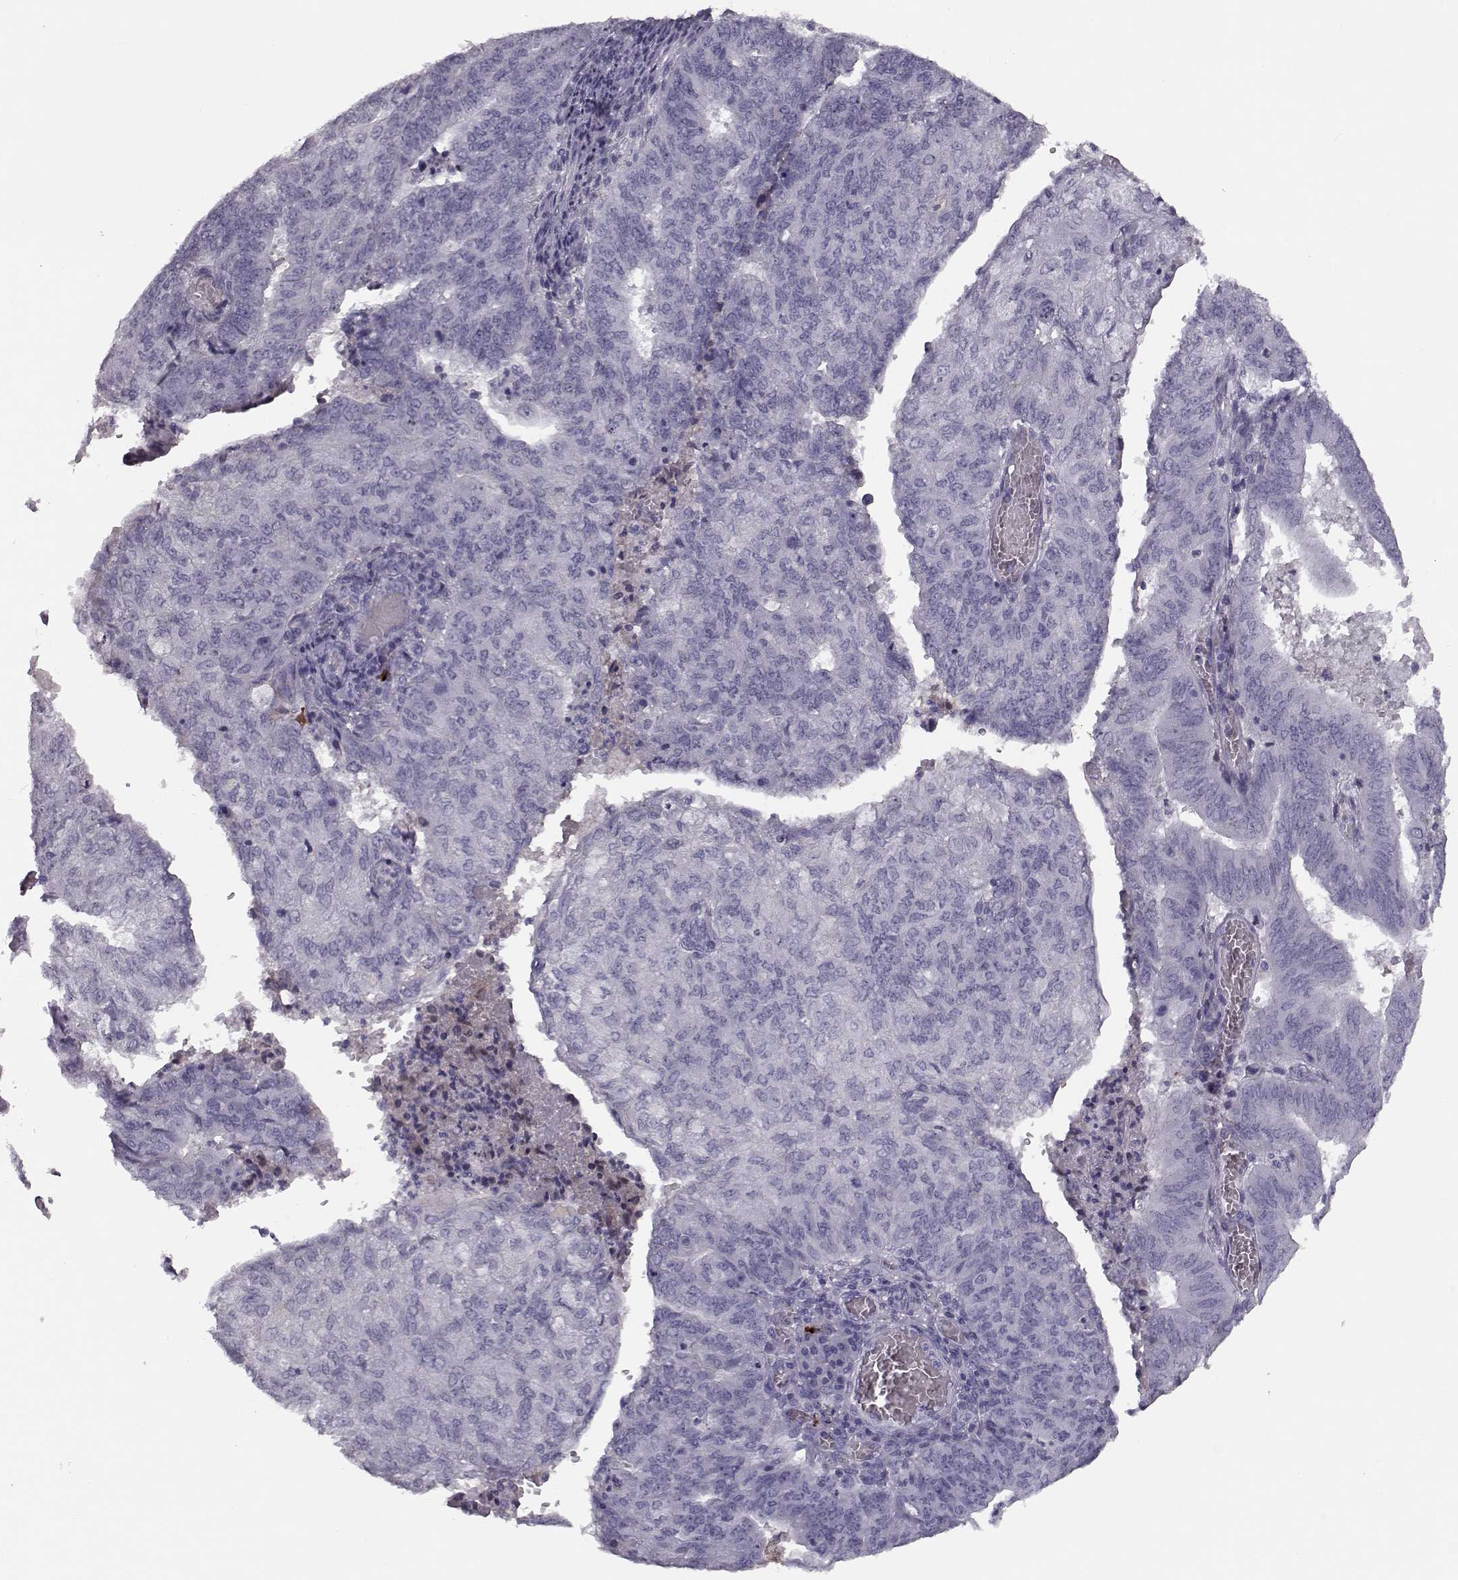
{"staining": {"intensity": "negative", "quantity": "none", "location": "none"}, "tissue": "endometrial cancer", "cell_type": "Tumor cells", "image_type": "cancer", "snomed": [{"axis": "morphology", "description": "Adenocarcinoma, NOS"}, {"axis": "topography", "description": "Endometrium"}], "caption": "IHC image of neoplastic tissue: human endometrial cancer (adenocarcinoma) stained with DAB (3,3'-diaminobenzidine) demonstrates no significant protein expression in tumor cells. (Immunohistochemistry, brightfield microscopy, high magnification).", "gene": "CCL19", "patient": {"sex": "female", "age": 82}}